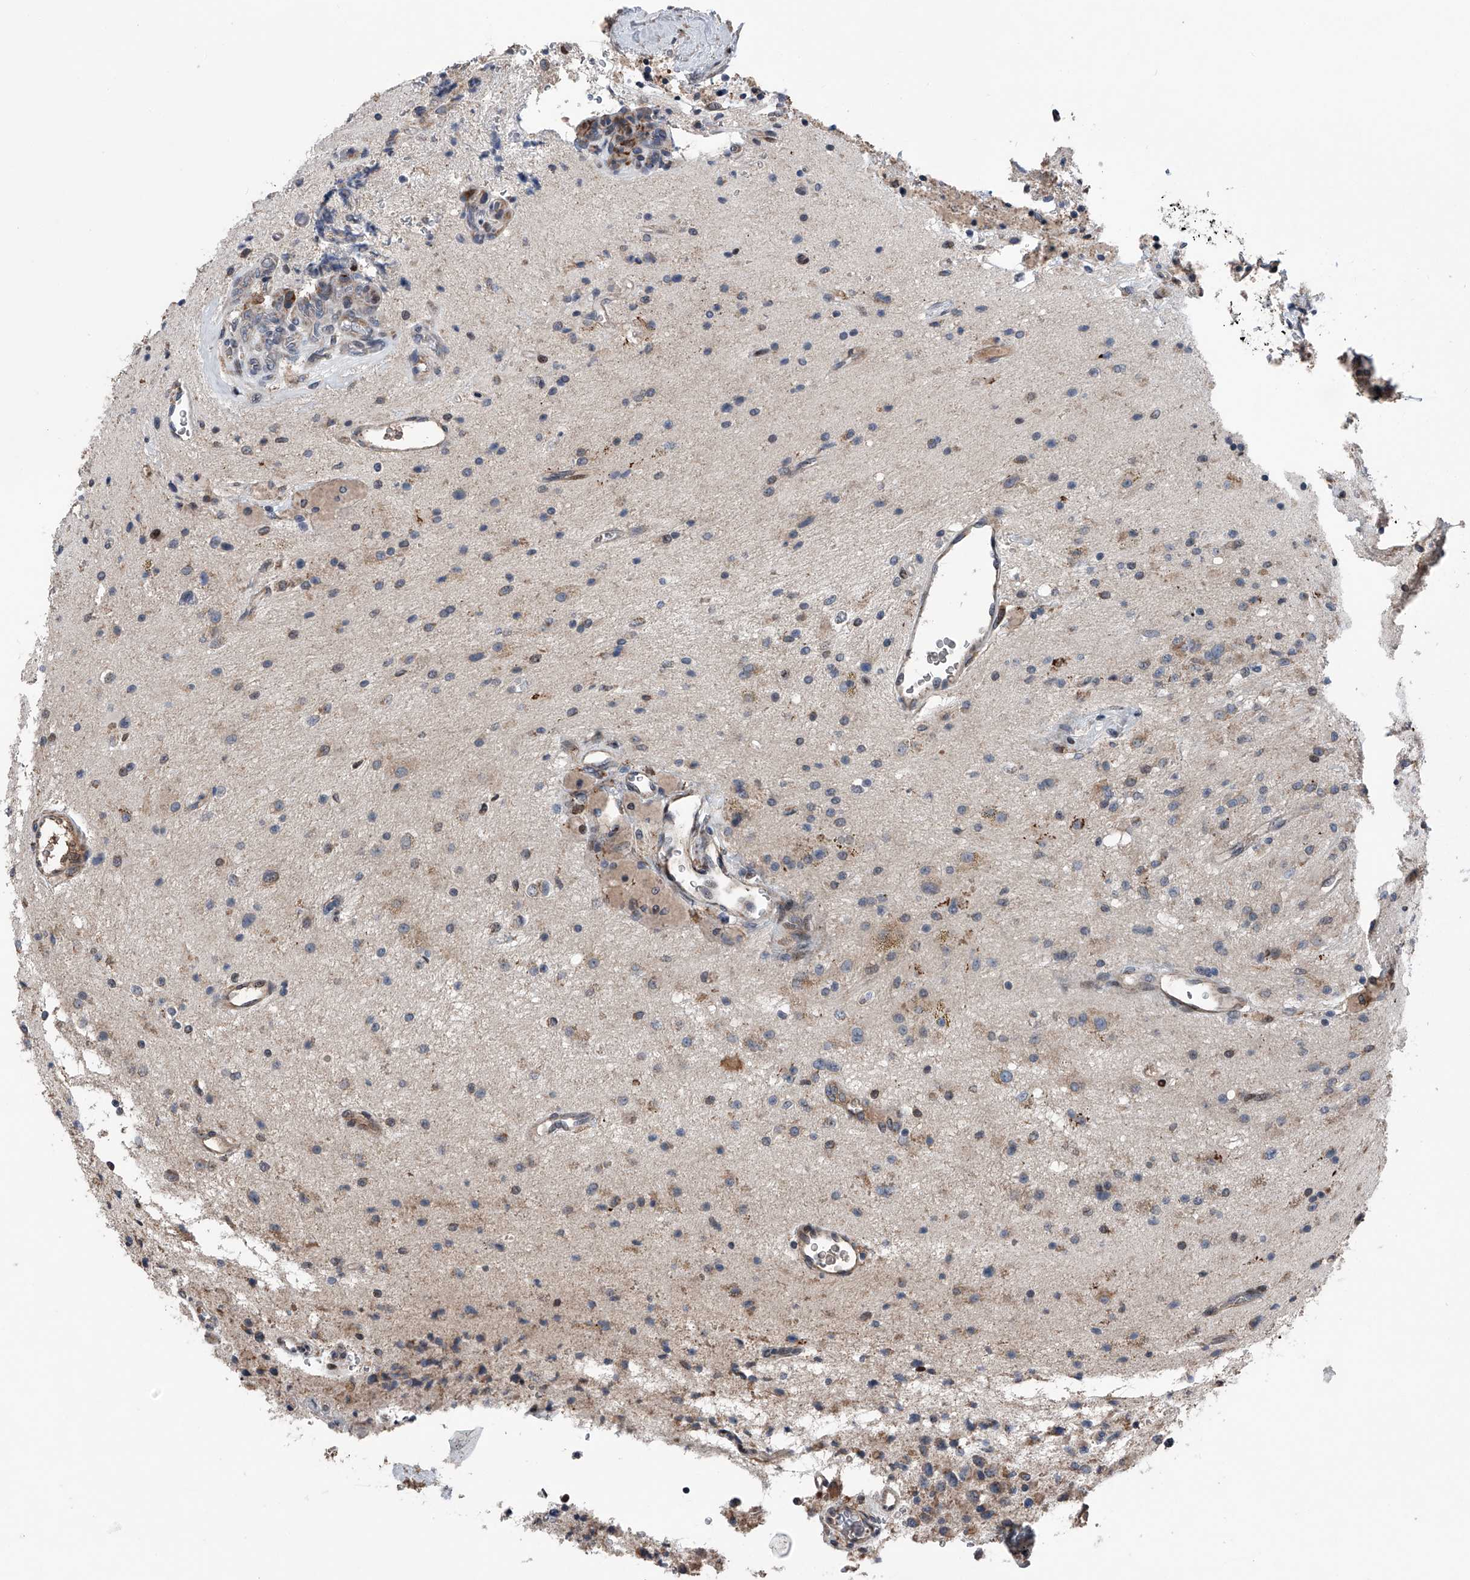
{"staining": {"intensity": "weak", "quantity": "<25%", "location": "cytoplasmic/membranous"}, "tissue": "glioma", "cell_type": "Tumor cells", "image_type": "cancer", "snomed": [{"axis": "morphology", "description": "Glioma, malignant, High grade"}, {"axis": "topography", "description": "Brain"}], "caption": "Tumor cells show no significant staining in malignant glioma (high-grade). Brightfield microscopy of immunohistochemistry stained with DAB (3,3'-diaminobenzidine) (brown) and hematoxylin (blue), captured at high magnification.", "gene": "DST", "patient": {"sex": "male", "age": 34}}